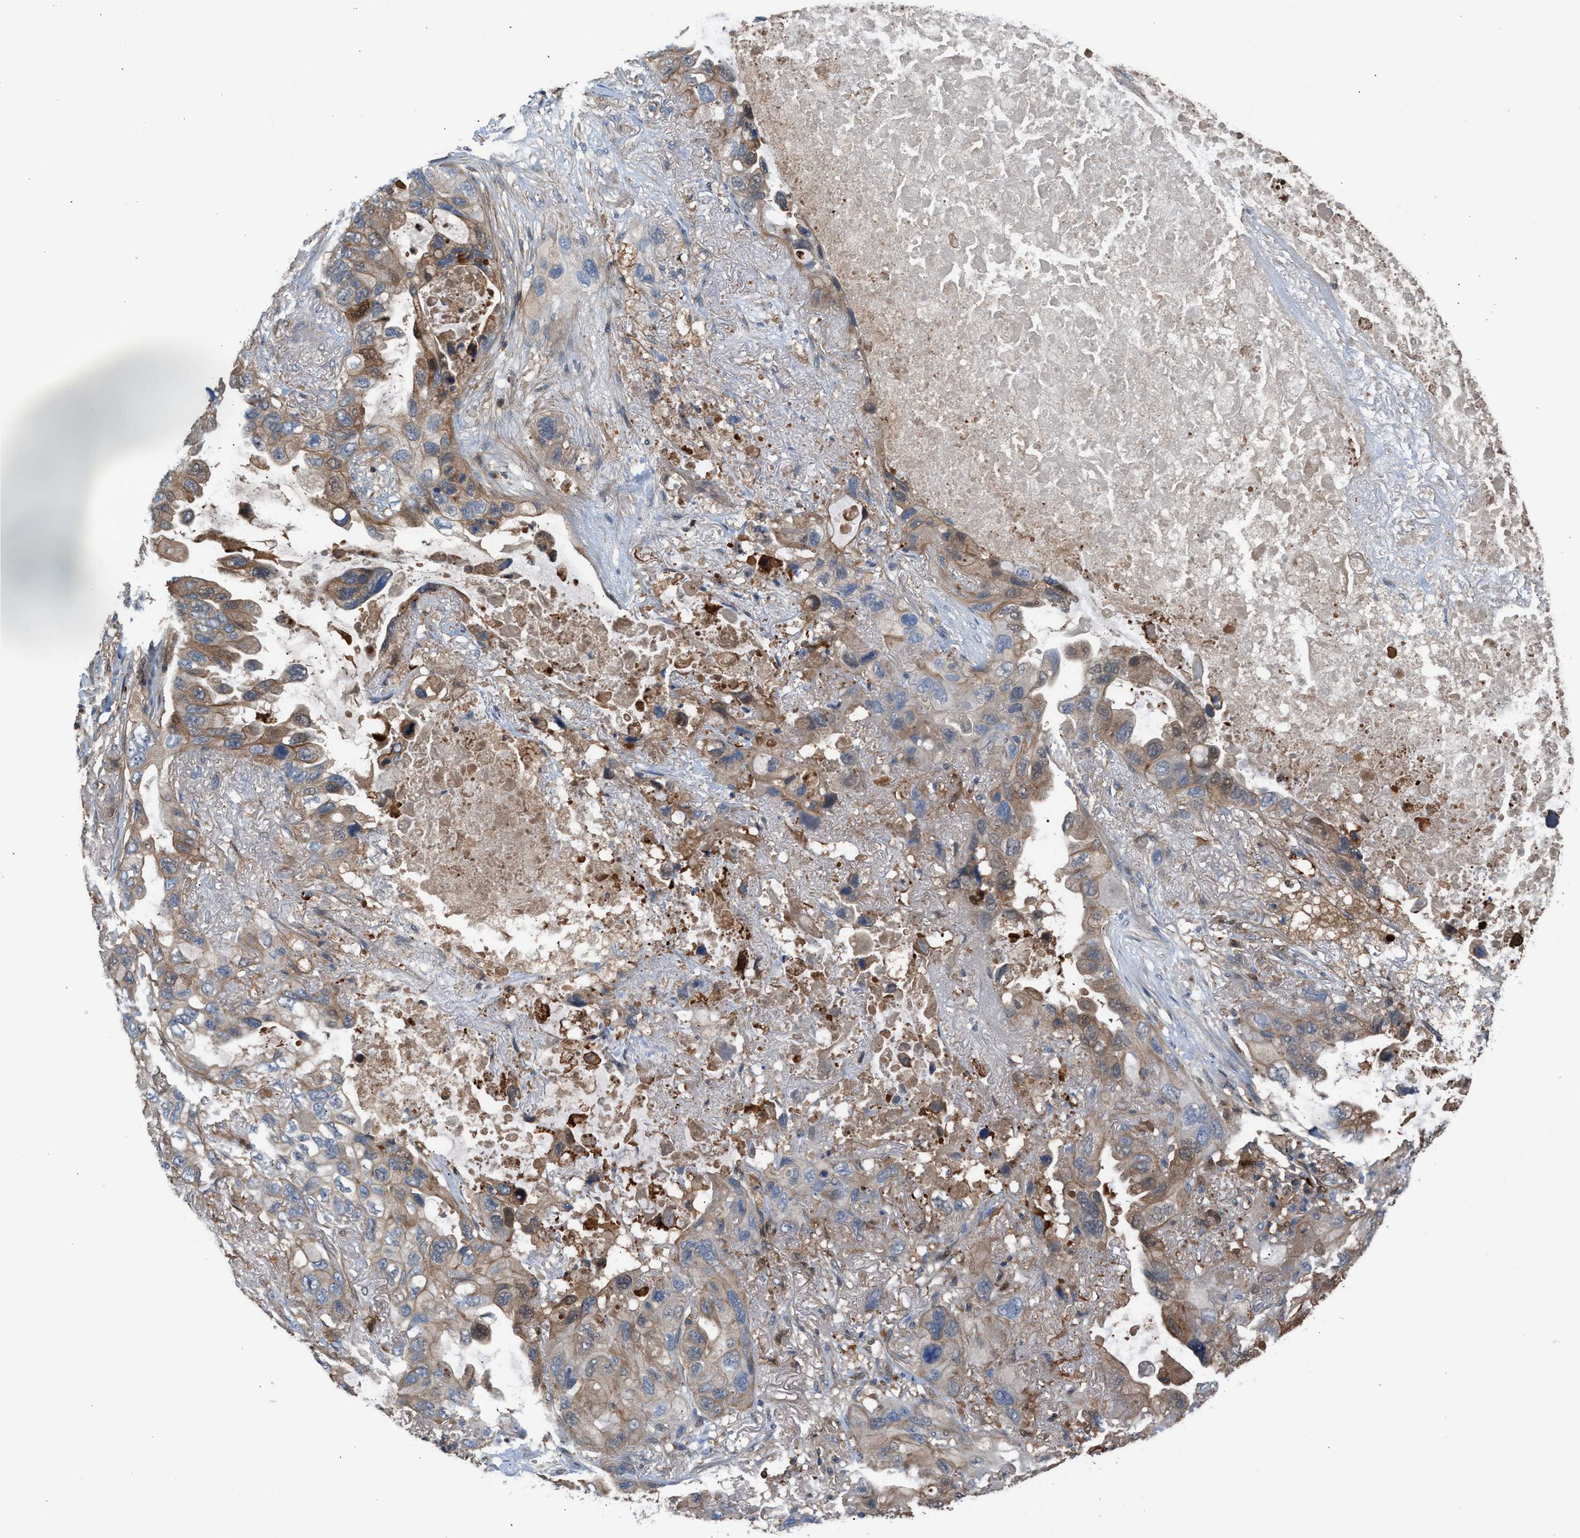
{"staining": {"intensity": "weak", "quantity": "<25%", "location": "cytoplasmic/membranous"}, "tissue": "lung cancer", "cell_type": "Tumor cells", "image_type": "cancer", "snomed": [{"axis": "morphology", "description": "Squamous cell carcinoma, NOS"}, {"axis": "topography", "description": "Lung"}], "caption": "Tumor cells are negative for brown protein staining in squamous cell carcinoma (lung).", "gene": "TPK1", "patient": {"sex": "female", "age": 73}}